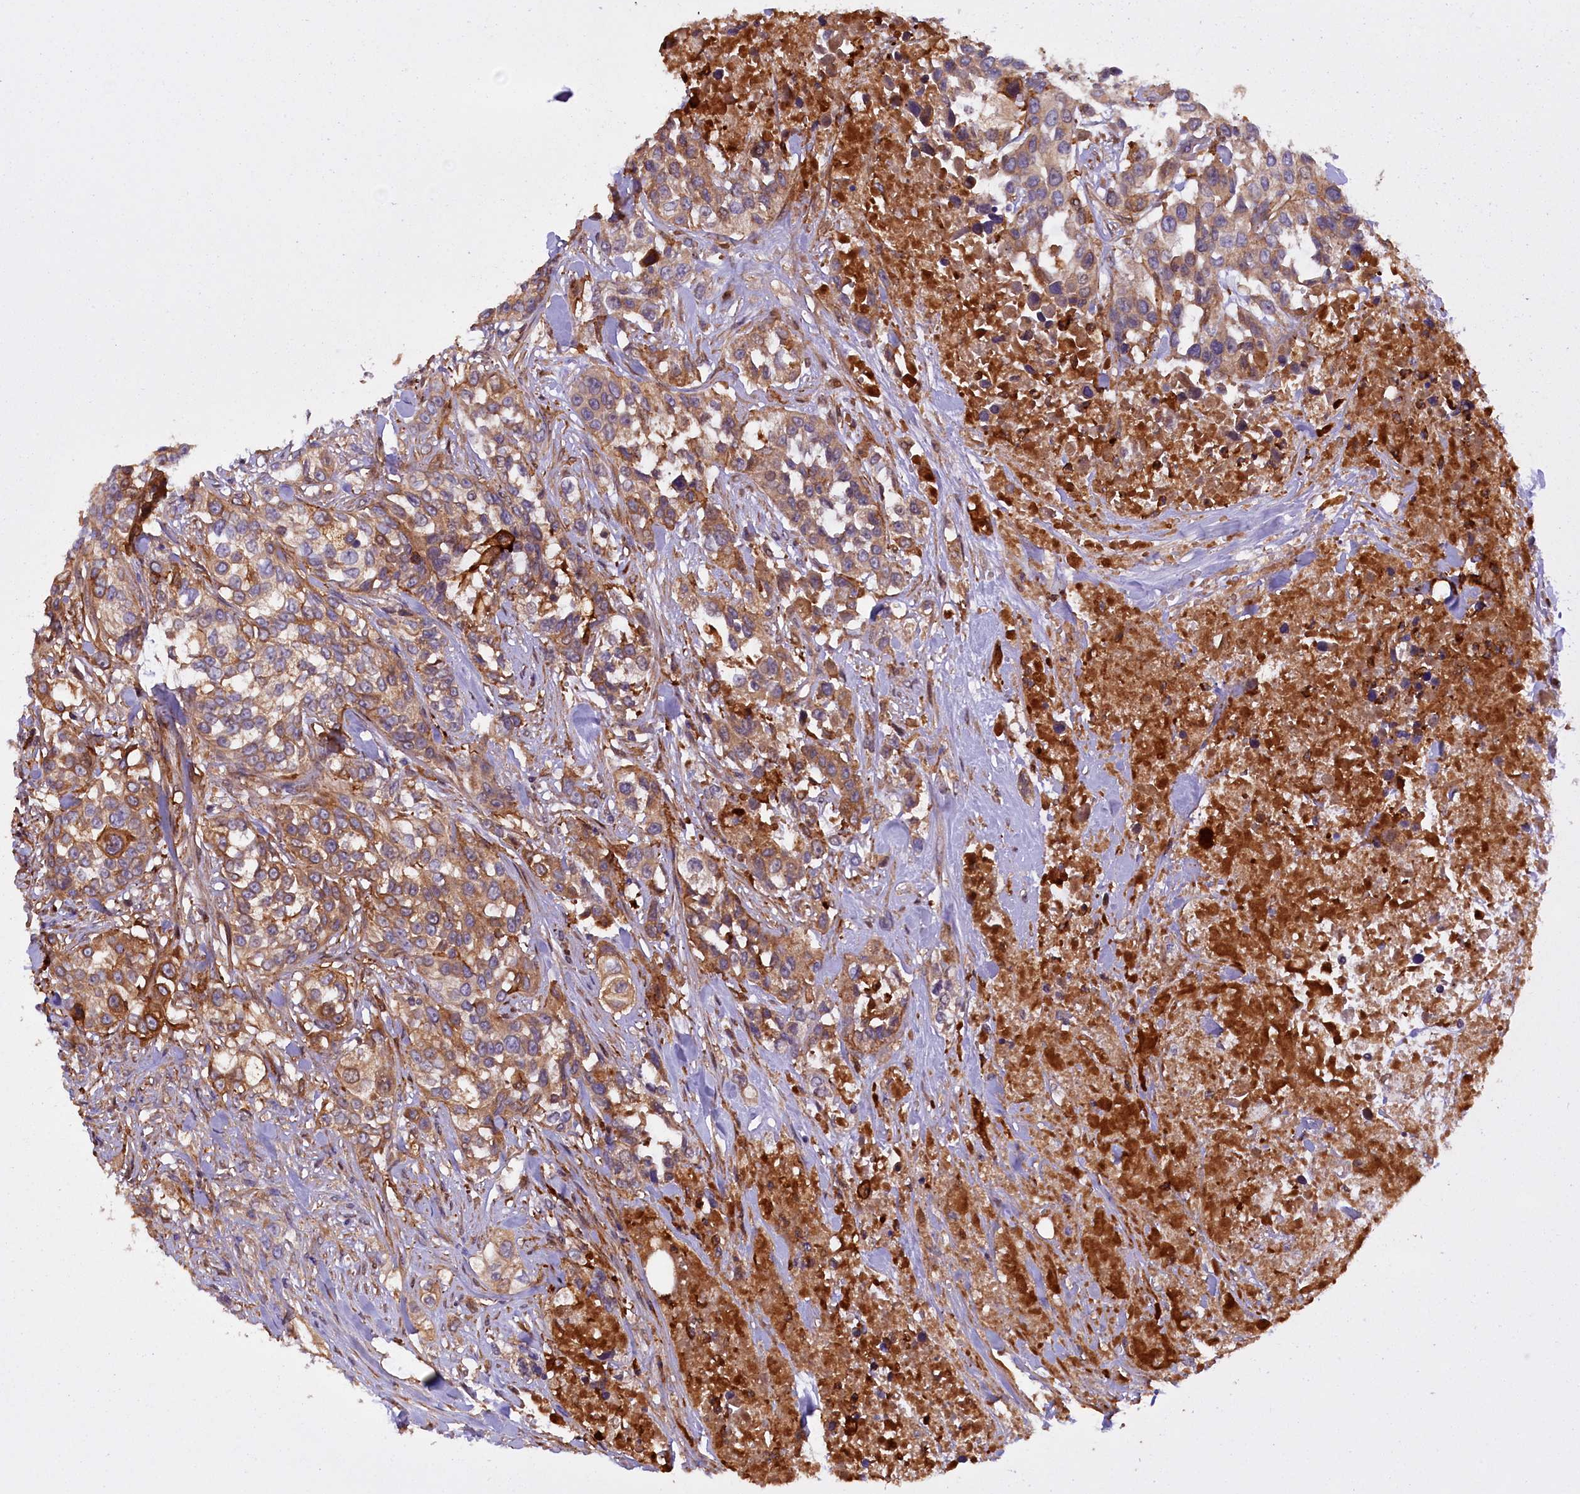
{"staining": {"intensity": "moderate", "quantity": "25%-75%", "location": "cytoplasmic/membranous"}, "tissue": "urothelial cancer", "cell_type": "Tumor cells", "image_type": "cancer", "snomed": [{"axis": "morphology", "description": "Urothelial carcinoma, High grade"}, {"axis": "topography", "description": "Urinary bladder"}], "caption": "A brown stain highlights moderate cytoplasmic/membranous positivity of a protein in human urothelial carcinoma (high-grade) tumor cells. Ihc stains the protein in brown and the nuclei are stained blue.", "gene": "FERMT1", "patient": {"sex": "female", "age": 80}}